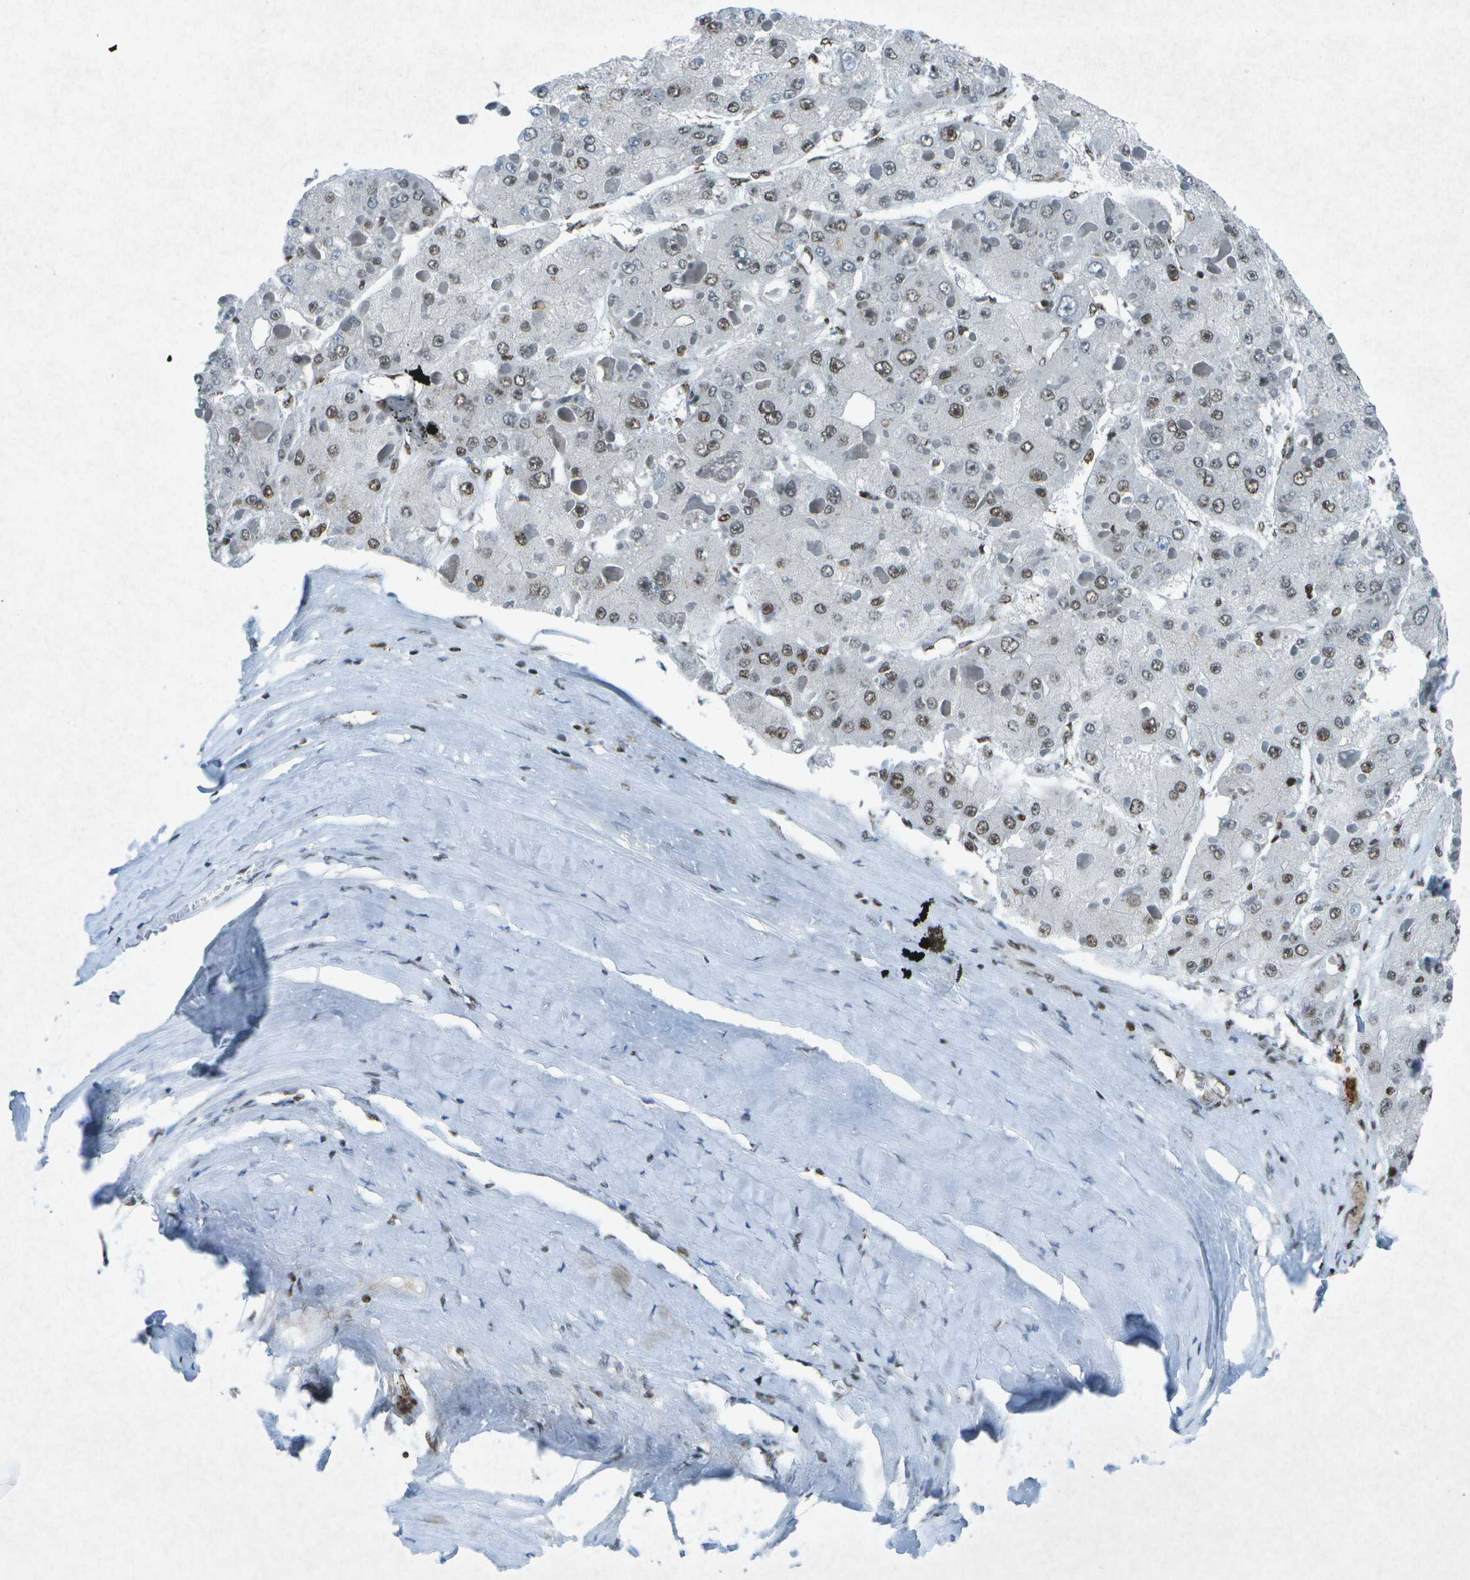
{"staining": {"intensity": "moderate", "quantity": "25%-75%", "location": "nuclear"}, "tissue": "liver cancer", "cell_type": "Tumor cells", "image_type": "cancer", "snomed": [{"axis": "morphology", "description": "Carcinoma, Hepatocellular, NOS"}, {"axis": "topography", "description": "Liver"}], "caption": "Immunohistochemistry (IHC) photomicrograph of neoplastic tissue: liver cancer stained using IHC reveals medium levels of moderate protein expression localized specifically in the nuclear of tumor cells, appearing as a nuclear brown color.", "gene": "MTA2", "patient": {"sex": "female", "age": 73}}